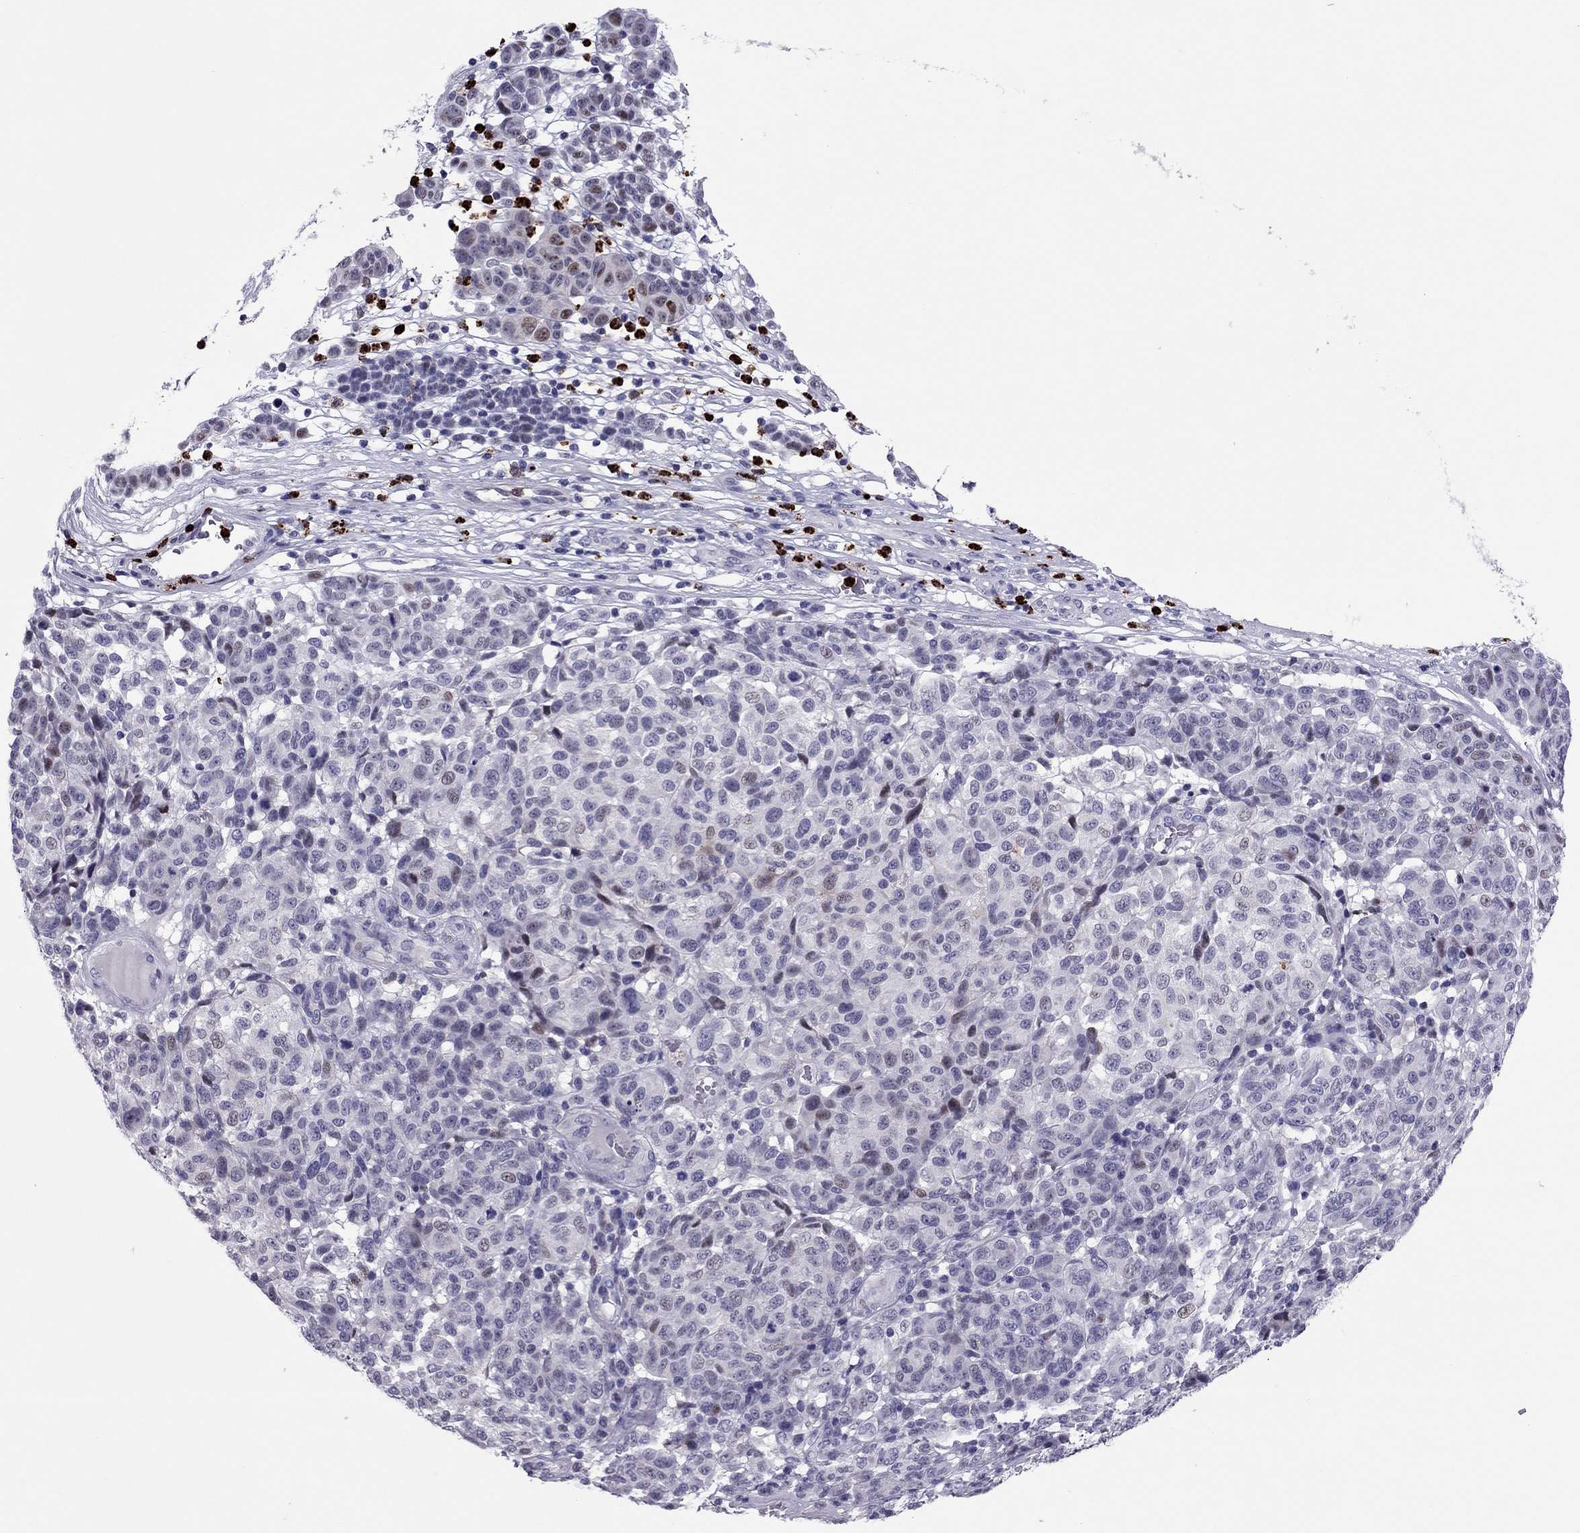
{"staining": {"intensity": "negative", "quantity": "none", "location": "none"}, "tissue": "melanoma", "cell_type": "Tumor cells", "image_type": "cancer", "snomed": [{"axis": "morphology", "description": "Malignant melanoma, NOS"}, {"axis": "topography", "description": "Skin"}], "caption": "Tumor cells show no significant positivity in malignant melanoma.", "gene": "CCL27", "patient": {"sex": "male", "age": 59}}